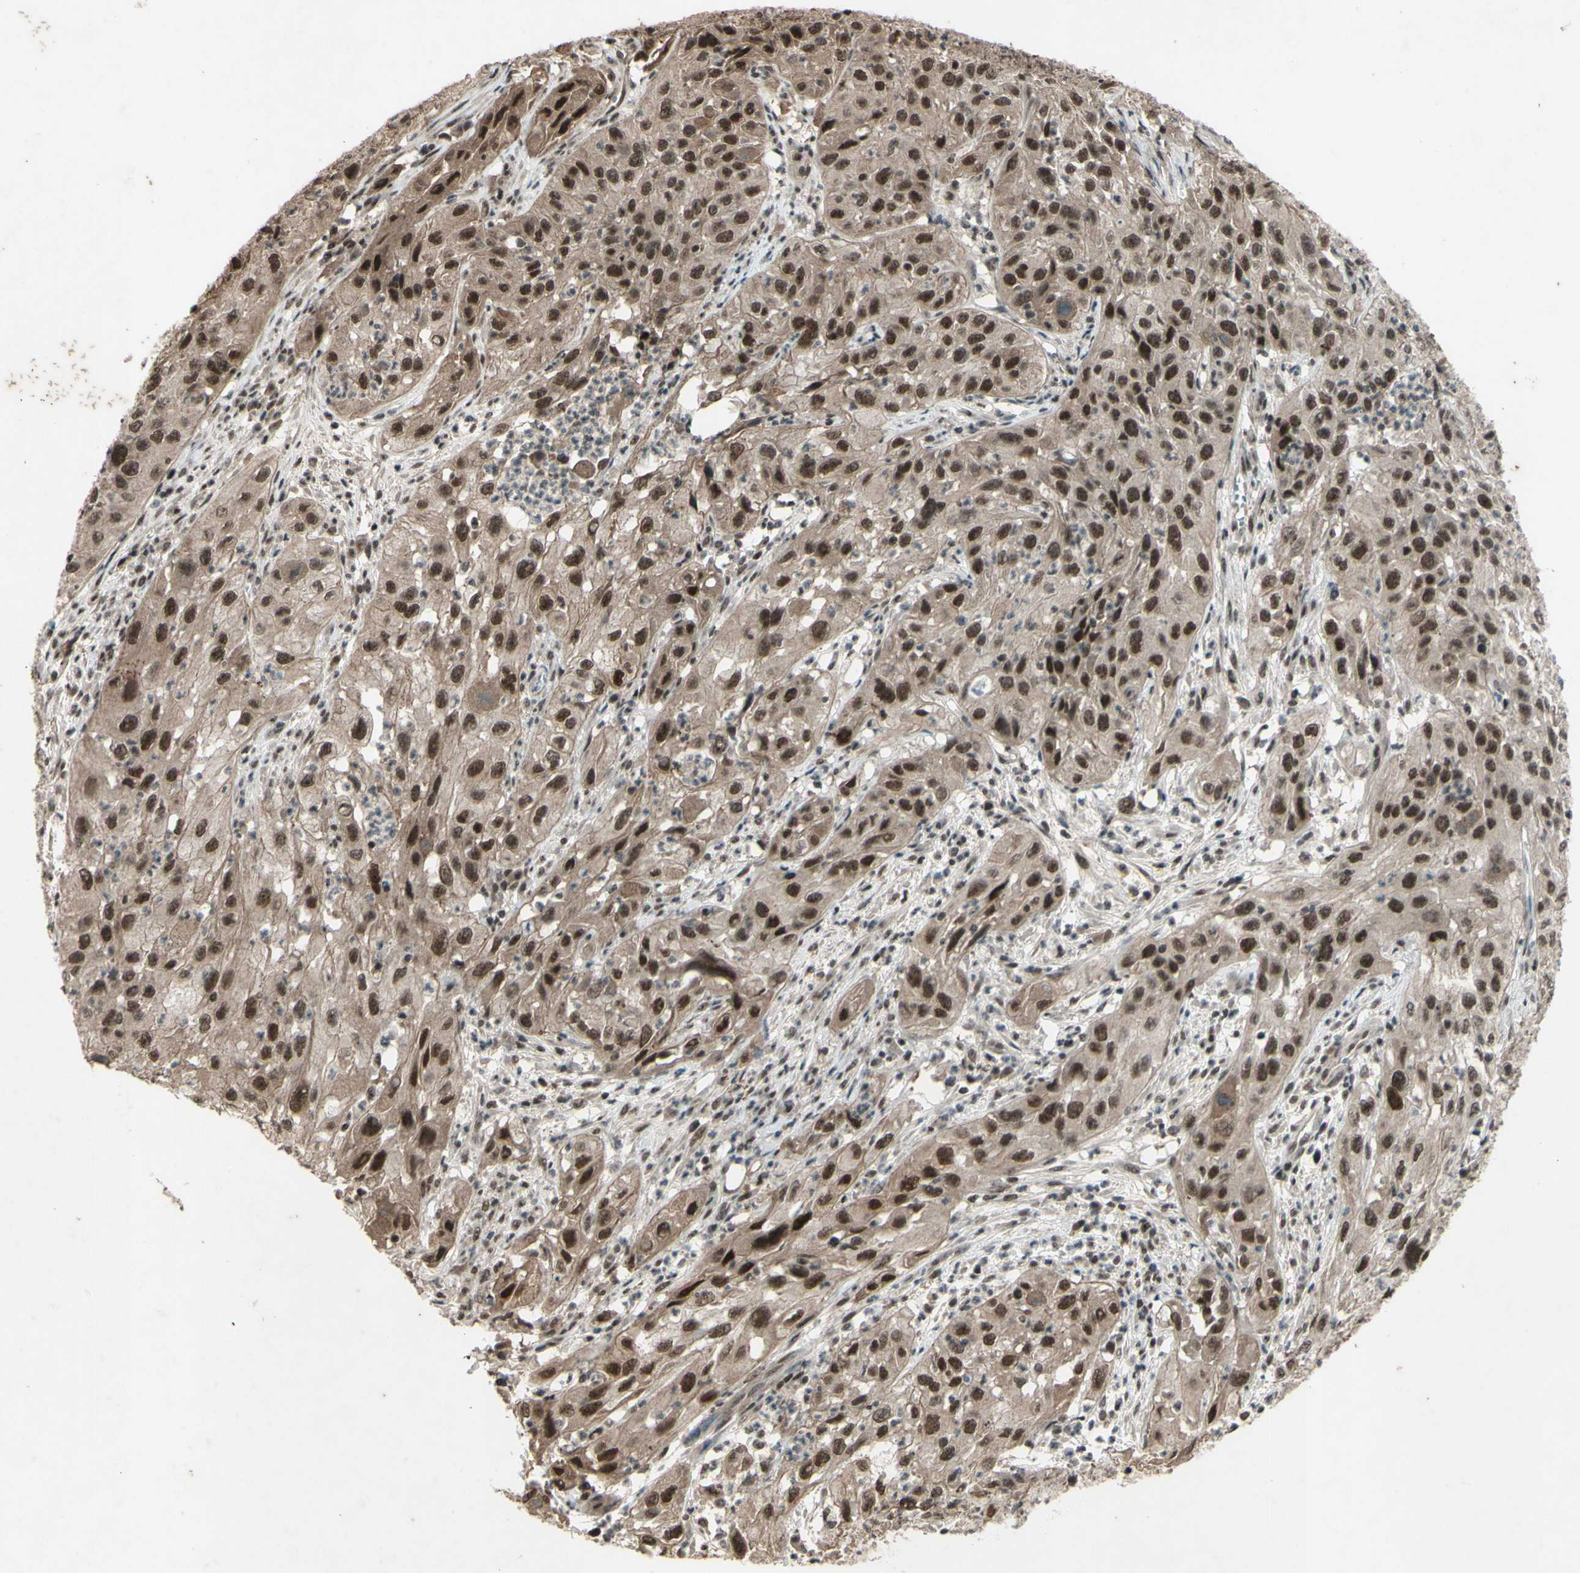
{"staining": {"intensity": "strong", "quantity": ">75%", "location": "cytoplasmic/membranous,nuclear"}, "tissue": "cervical cancer", "cell_type": "Tumor cells", "image_type": "cancer", "snomed": [{"axis": "morphology", "description": "Squamous cell carcinoma, NOS"}, {"axis": "topography", "description": "Cervix"}], "caption": "Immunohistochemistry (IHC) (DAB) staining of cervical squamous cell carcinoma shows strong cytoplasmic/membranous and nuclear protein staining in approximately >75% of tumor cells.", "gene": "SNW1", "patient": {"sex": "female", "age": 32}}